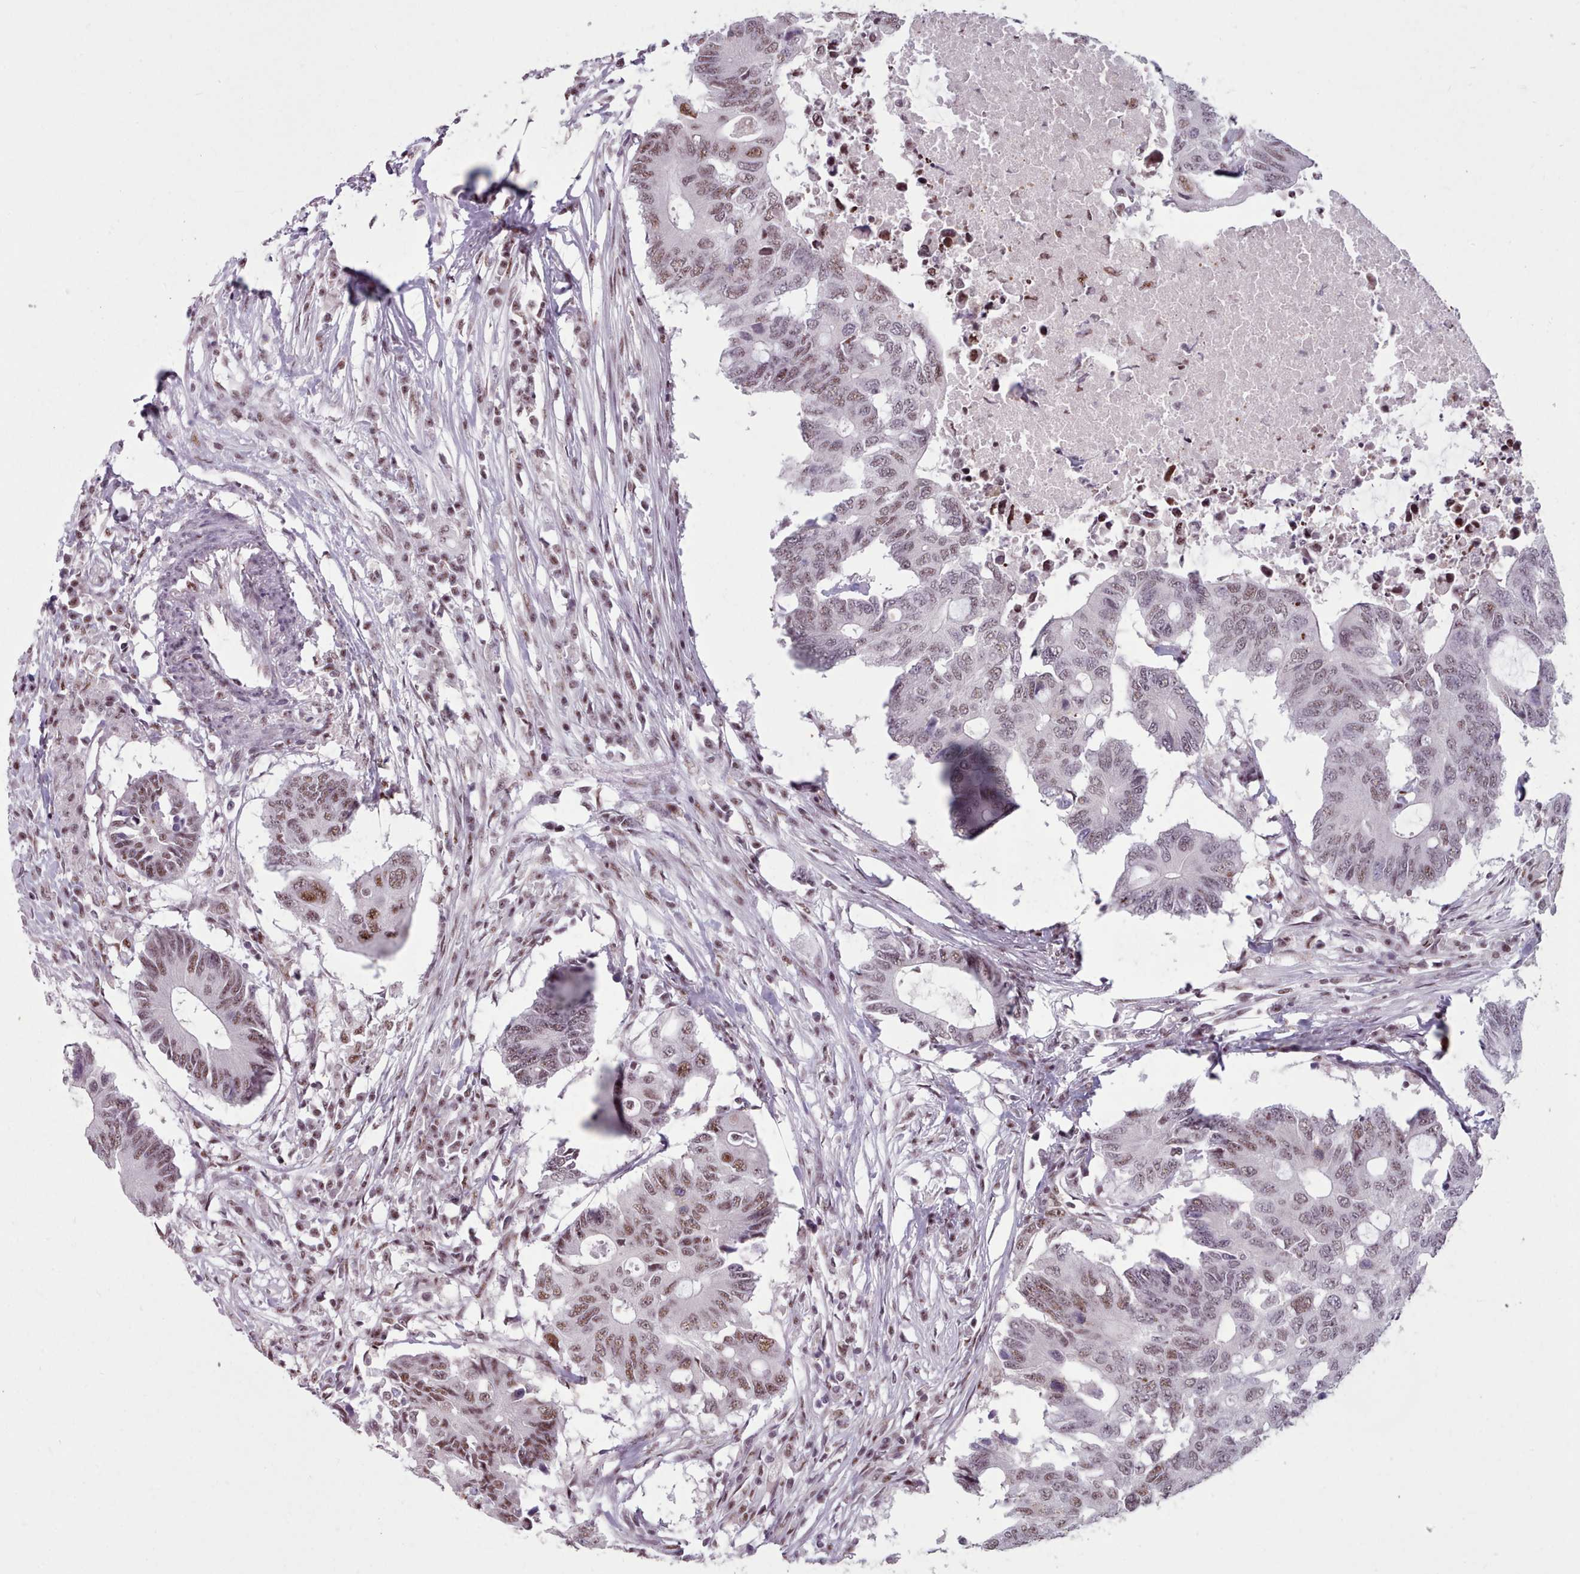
{"staining": {"intensity": "moderate", "quantity": ">75%", "location": "nuclear"}, "tissue": "colorectal cancer", "cell_type": "Tumor cells", "image_type": "cancer", "snomed": [{"axis": "morphology", "description": "Adenocarcinoma, NOS"}, {"axis": "topography", "description": "Colon"}], "caption": "The histopathology image reveals a brown stain indicating the presence of a protein in the nuclear of tumor cells in adenocarcinoma (colorectal).", "gene": "SRRM1", "patient": {"sex": "male", "age": 71}}